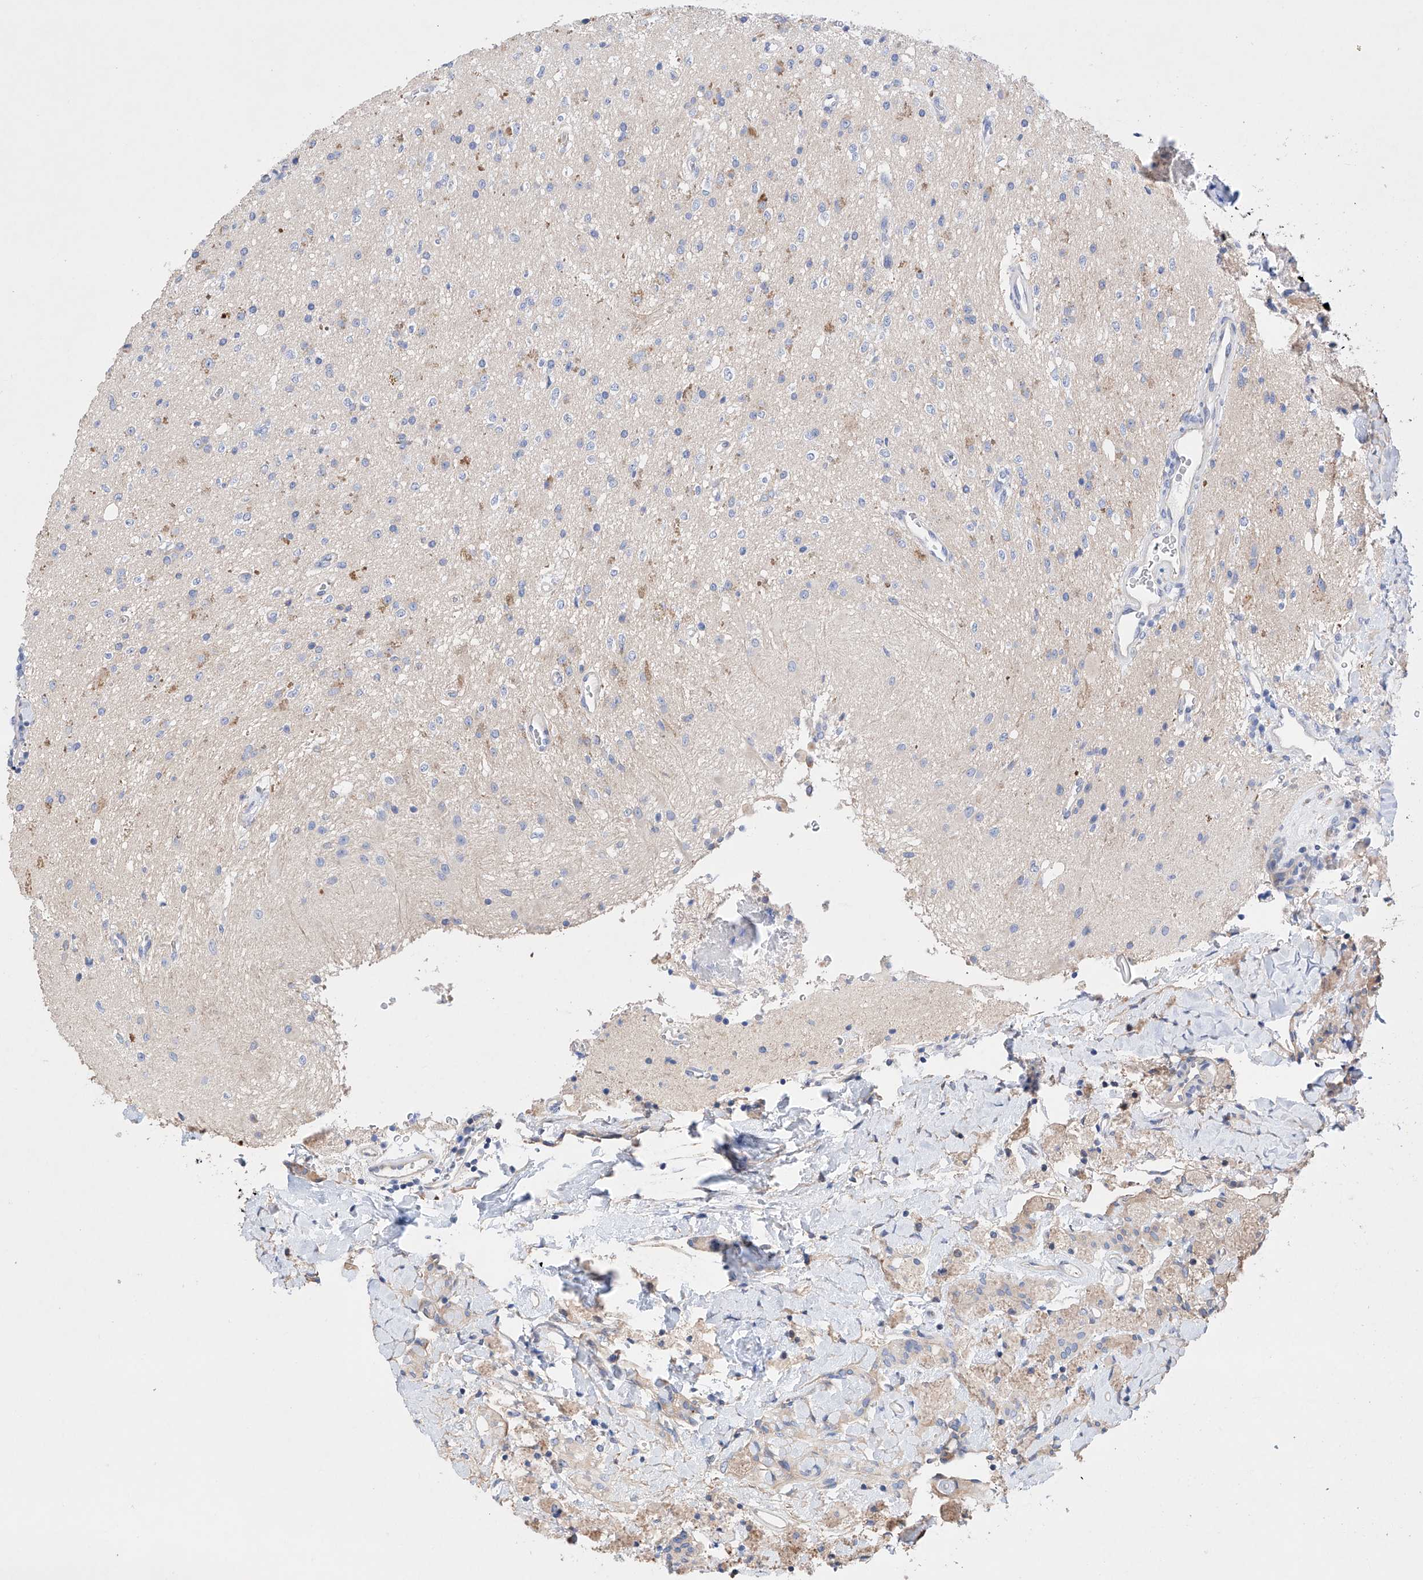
{"staining": {"intensity": "negative", "quantity": "none", "location": "none"}, "tissue": "glioma", "cell_type": "Tumor cells", "image_type": "cancer", "snomed": [{"axis": "morphology", "description": "Glioma, malignant, High grade"}, {"axis": "topography", "description": "Brain"}], "caption": "This histopathology image is of glioma stained with immunohistochemistry (IHC) to label a protein in brown with the nuclei are counter-stained blue. There is no expression in tumor cells. The staining is performed using DAB brown chromogen with nuclei counter-stained in using hematoxylin.", "gene": "AFG1L", "patient": {"sex": "male", "age": 34}}